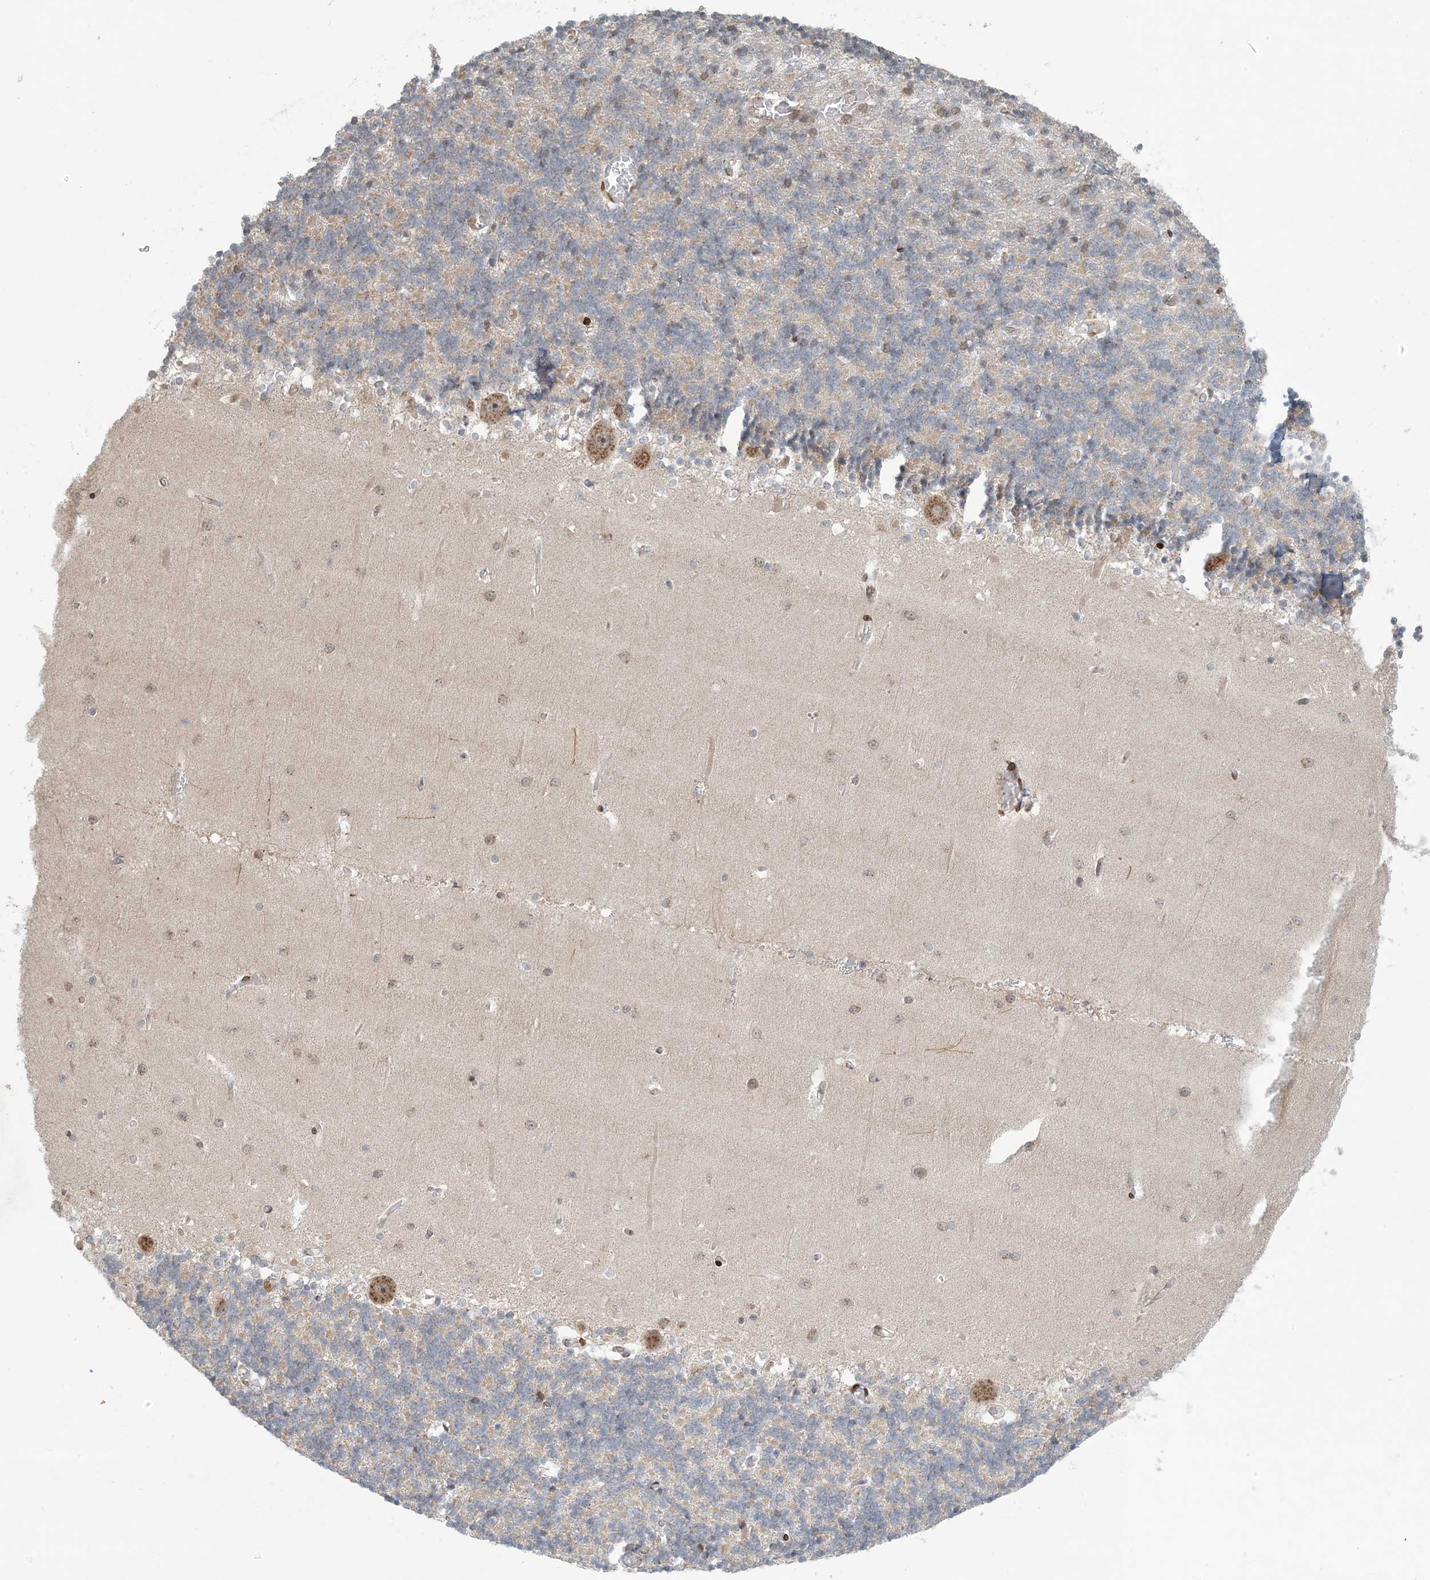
{"staining": {"intensity": "negative", "quantity": "none", "location": "none"}, "tissue": "cerebellum", "cell_type": "Cells in granular layer", "image_type": "normal", "snomed": [{"axis": "morphology", "description": "Normal tissue, NOS"}, {"axis": "topography", "description": "Cerebellum"}], "caption": "This is a histopathology image of IHC staining of unremarkable cerebellum, which shows no expression in cells in granular layer. (DAB (3,3'-diaminobenzidine) immunohistochemistry, high magnification).", "gene": "SLC35A2", "patient": {"sex": "male", "age": 37}}